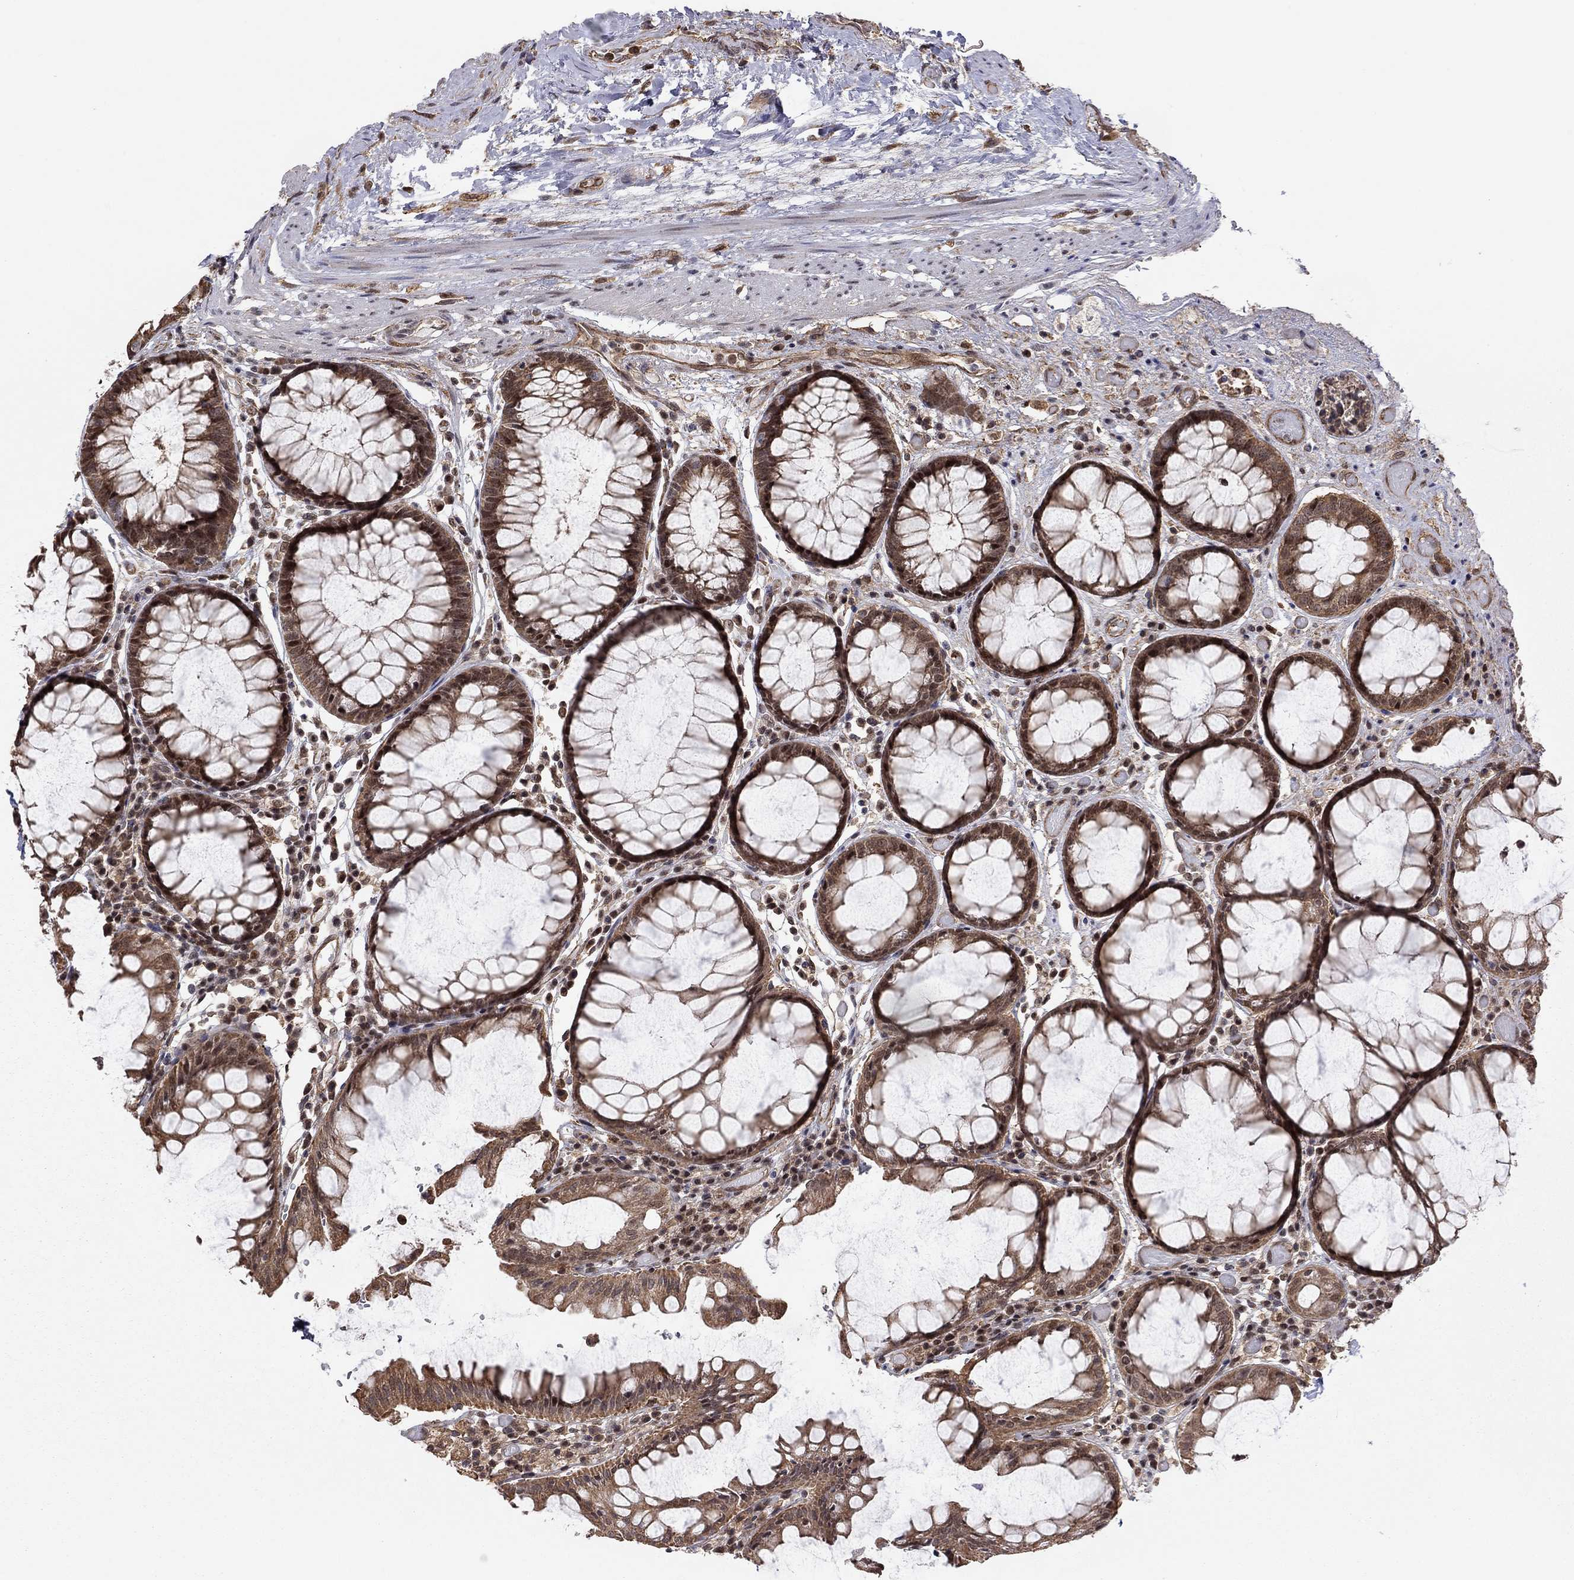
{"staining": {"intensity": "moderate", "quantity": ">75%", "location": "cytoplasmic/membranous"}, "tissue": "rectum", "cell_type": "Glandular cells", "image_type": "normal", "snomed": [{"axis": "morphology", "description": "Normal tissue, NOS"}, {"axis": "topography", "description": "Rectum"}], "caption": "This is a photomicrograph of IHC staining of unremarkable rectum, which shows moderate expression in the cytoplasmic/membranous of glandular cells.", "gene": "TDP1", "patient": {"sex": "female", "age": 68}}